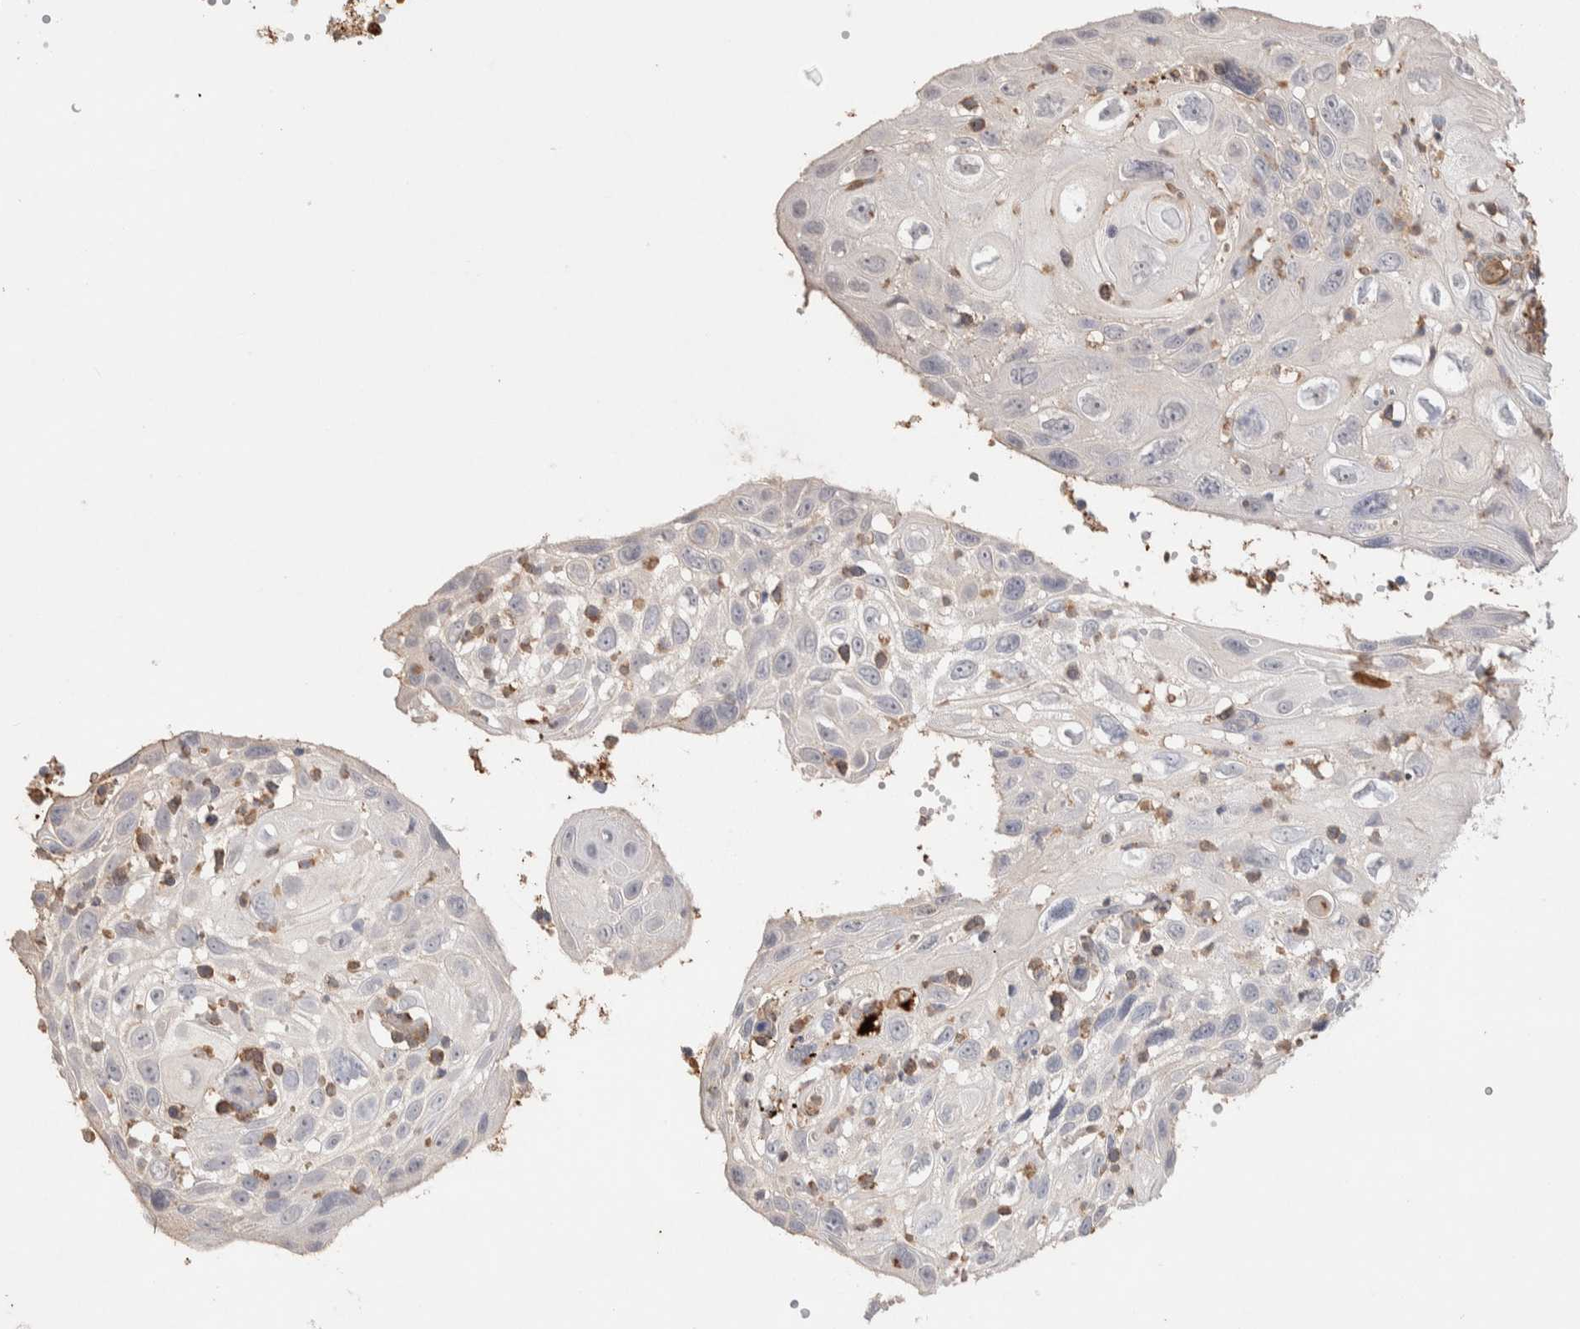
{"staining": {"intensity": "negative", "quantity": "none", "location": "none"}, "tissue": "cervical cancer", "cell_type": "Tumor cells", "image_type": "cancer", "snomed": [{"axis": "morphology", "description": "Squamous cell carcinoma, NOS"}, {"axis": "topography", "description": "Cervix"}], "caption": "This is an immunohistochemistry micrograph of human cervical cancer (squamous cell carcinoma). There is no positivity in tumor cells.", "gene": "FFAR2", "patient": {"sex": "female", "age": 70}}